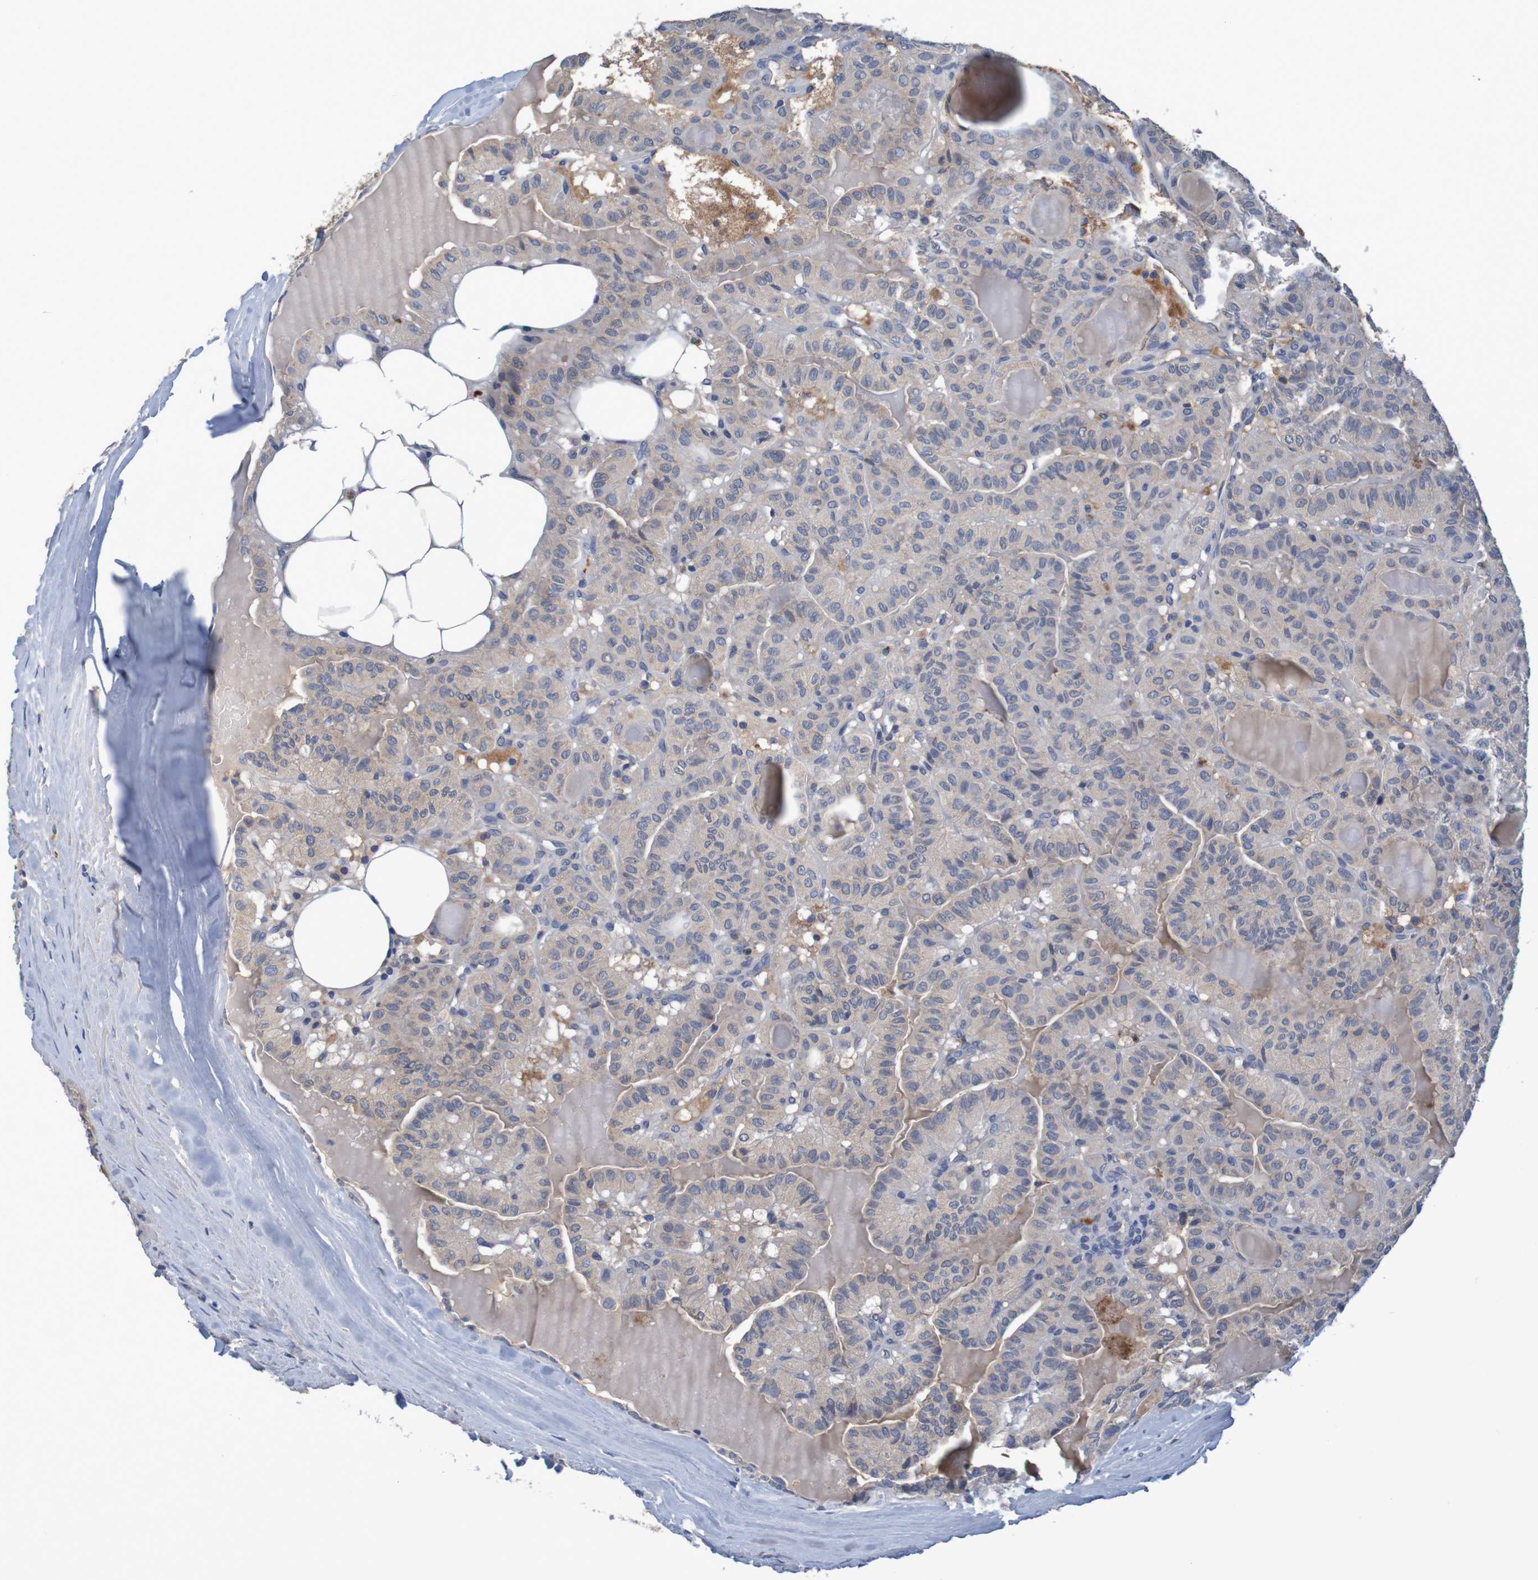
{"staining": {"intensity": "weak", "quantity": ">75%", "location": "cytoplasmic/membranous"}, "tissue": "thyroid cancer", "cell_type": "Tumor cells", "image_type": "cancer", "snomed": [{"axis": "morphology", "description": "Papillary adenocarcinoma, NOS"}, {"axis": "topography", "description": "Thyroid gland"}], "caption": "This image exhibits immunohistochemistry staining of thyroid cancer (papillary adenocarcinoma), with low weak cytoplasmic/membranous staining in about >75% of tumor cells.", "gene": "LTA", "patient": {"sex": "male", "age": 77}}